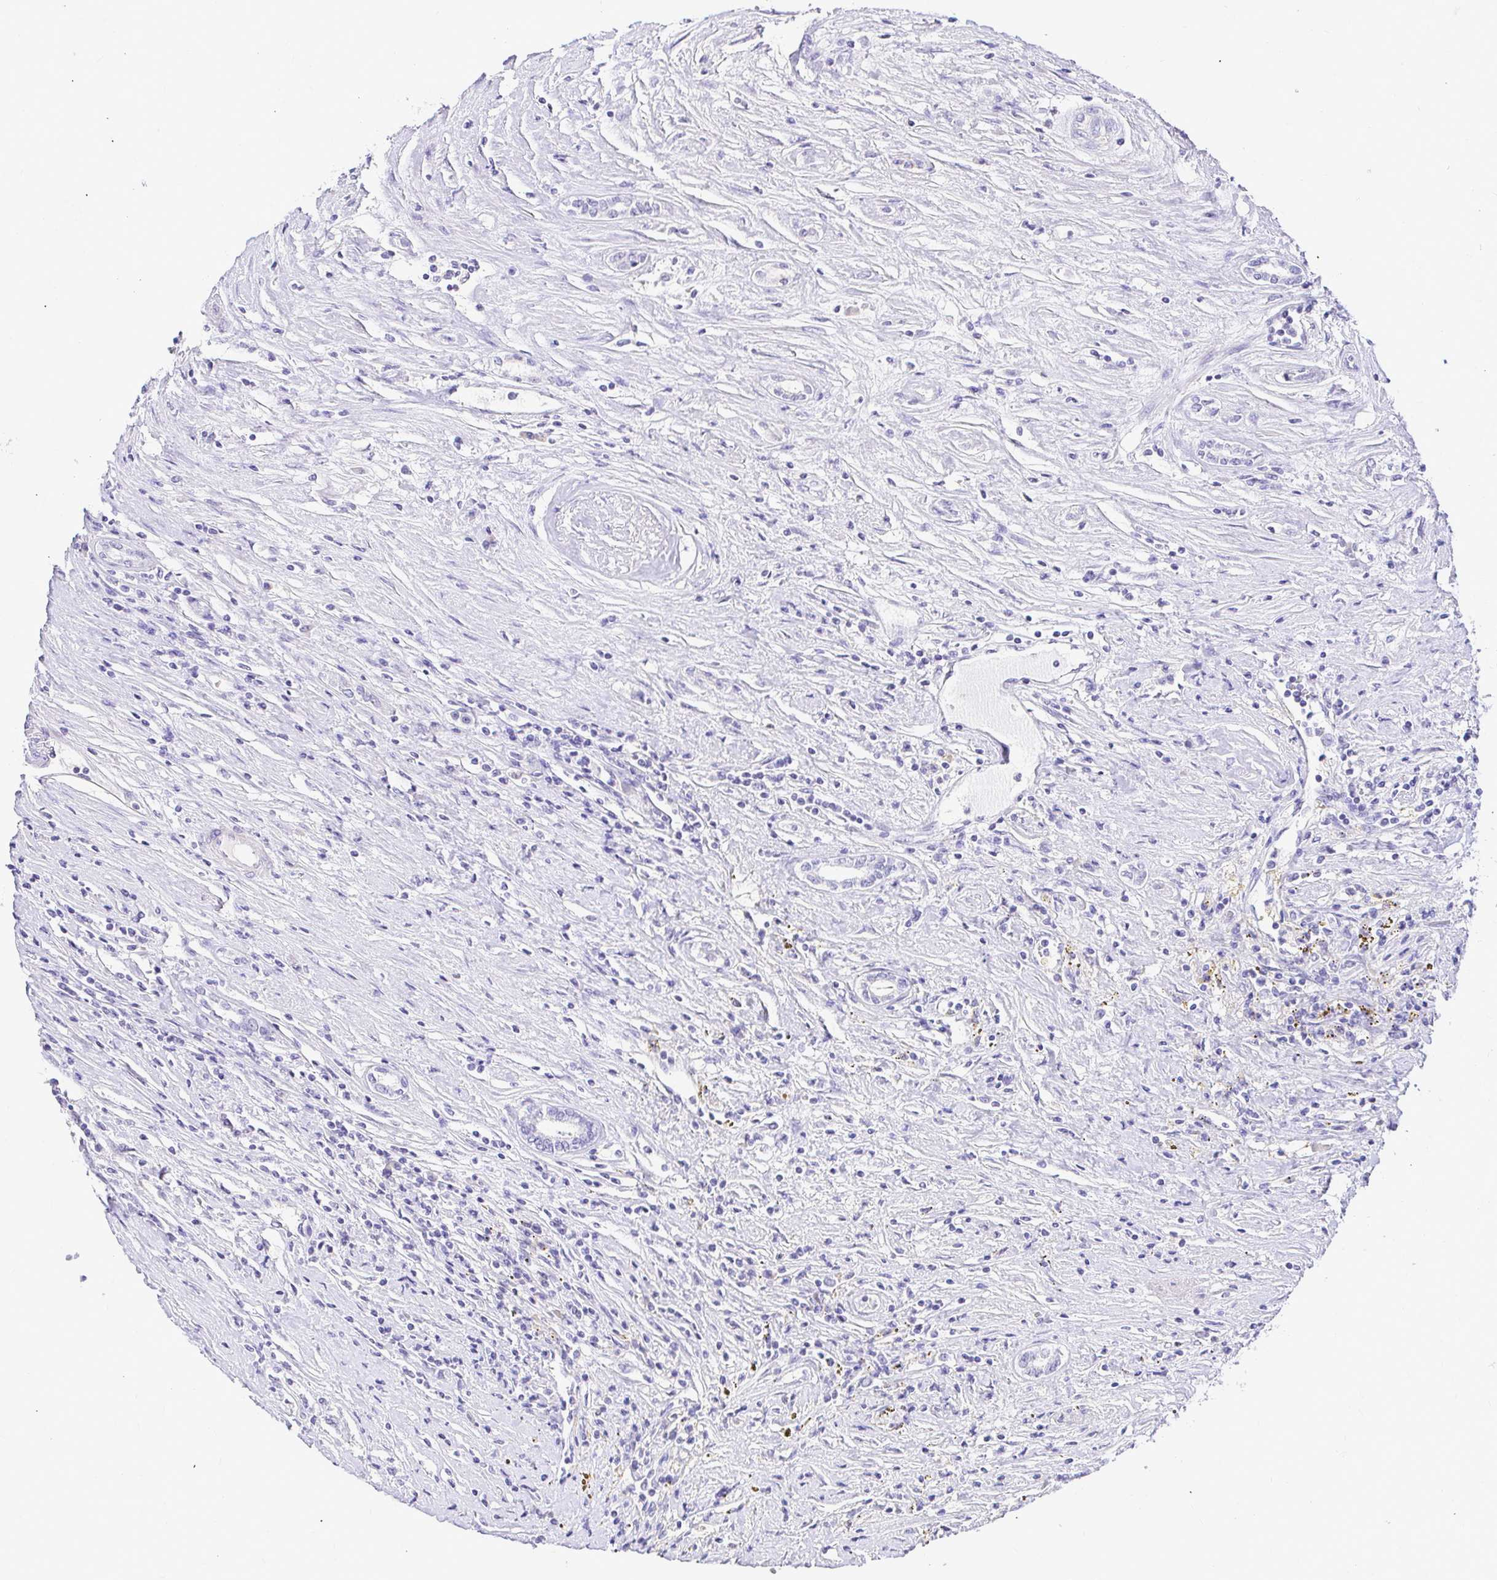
{"staining": {"intensity": "negative", "quantity": "none", "location": "none"}, "tissue": "renal cancer", "cell_type": "Tumor cells", "image_type": "cancer", "snomed": [{"axis": "morphology", "description": "Adenocarcinoma, NOS"}, {"axis": "topography", "description": "Kidney"}], "caption": "Tumor cells show no significant expression in renal cancer.", "gene": "CDO1", "patient": {"sex": "female", "age": 67}}